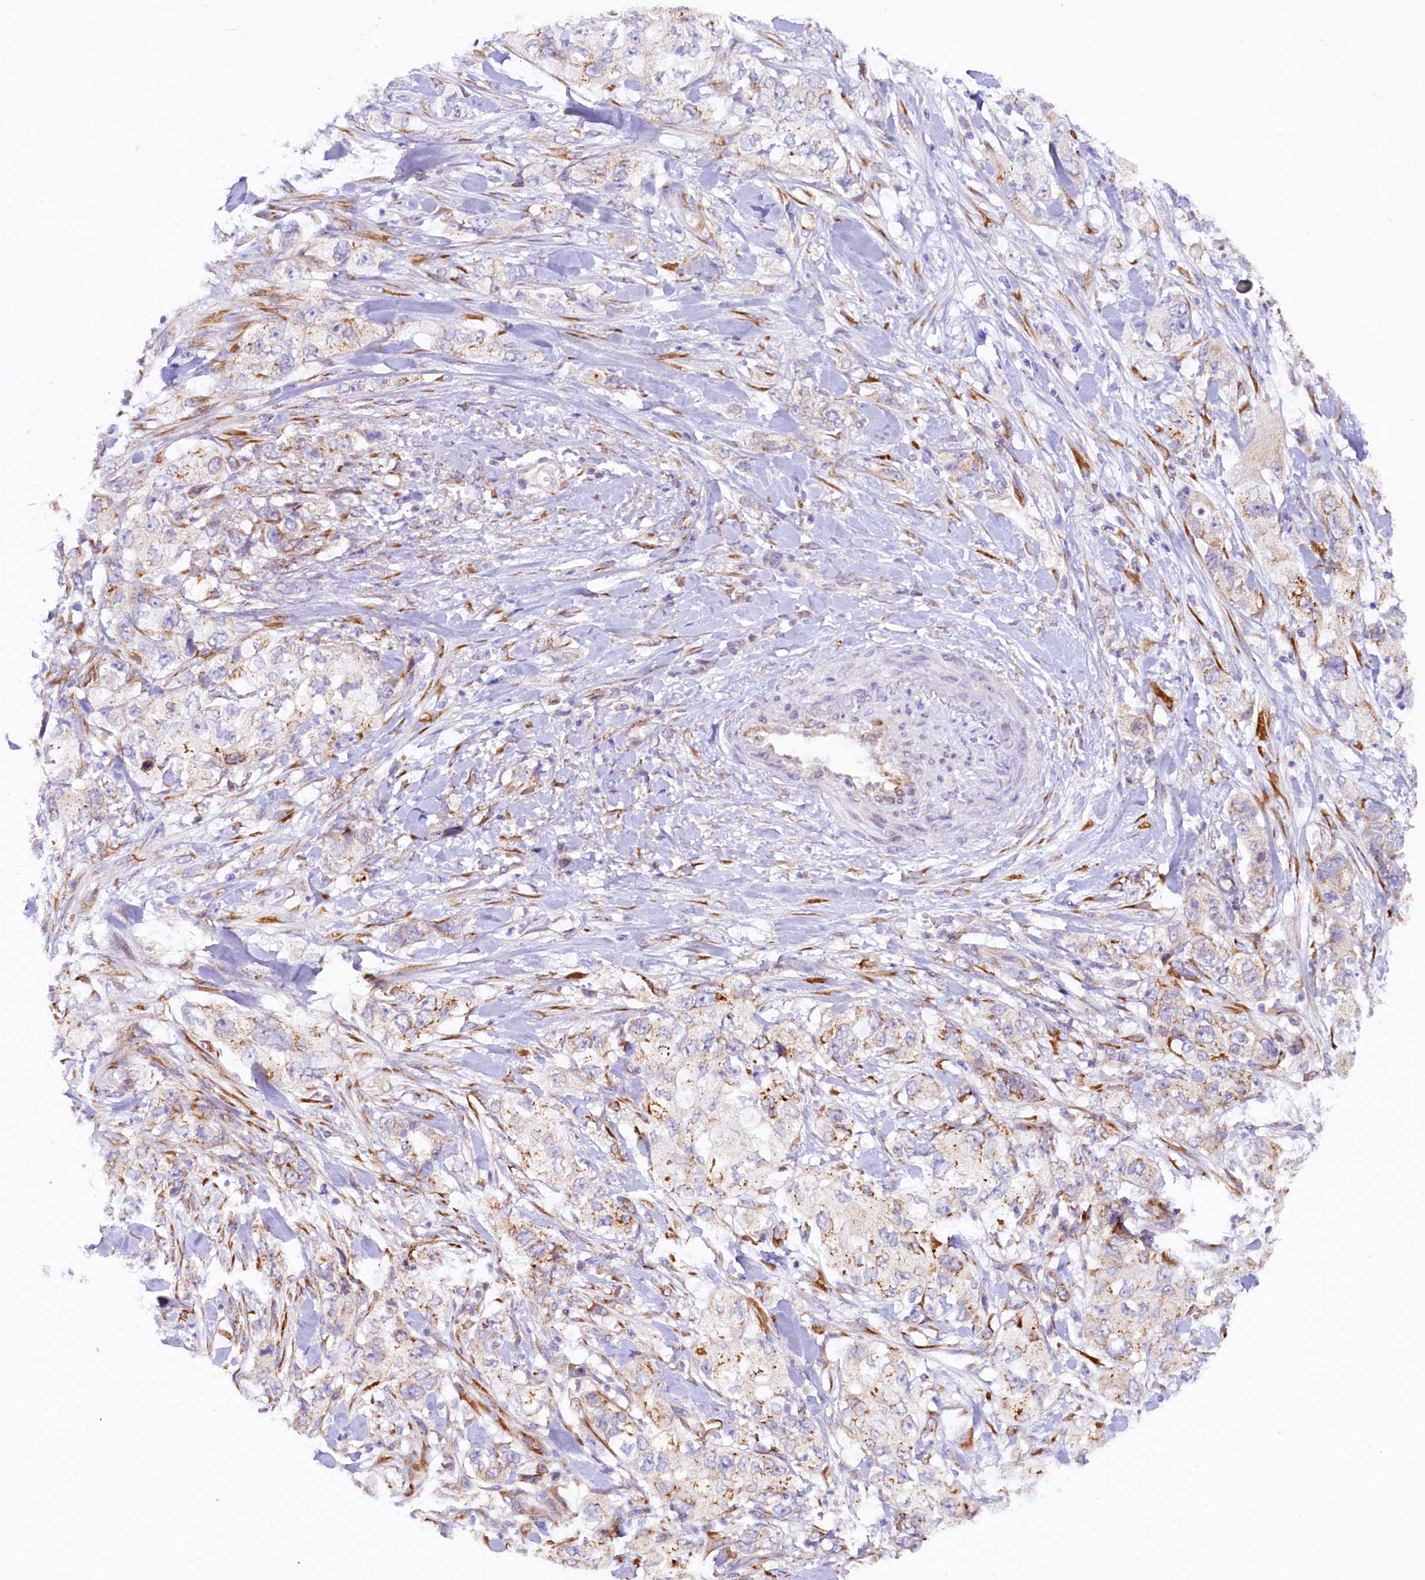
{"staining": {"intensity": "moderate", "quantity": "<25%", "location": "cytoplasmic/membranous"}, "tissue": "pancreatic cancer", "cell_type": "Tumor cells", "image_type": "cancer", "snomed": [{"axis": "morphology", "description": "Adenocarcinoma, NOS"}, {"axis": "topography", "description": "Pancreas"}], "caption": "IHC staining of pancreatic cancer (adenocarcinoma), which exhibits low levels of moderate cytoplasmic/membranous staining in approximately <25% of tumor cells indicating moderate cytoplasmic/membranous protein staining. The staining was performed using DAB (3,3'-diaminobenzidine) (brown) for protein detection and nuclei were counterstained in hematoxylin (blue).", "gene": "SSC5D", "patient": {"sex": "female", "age": 73}}